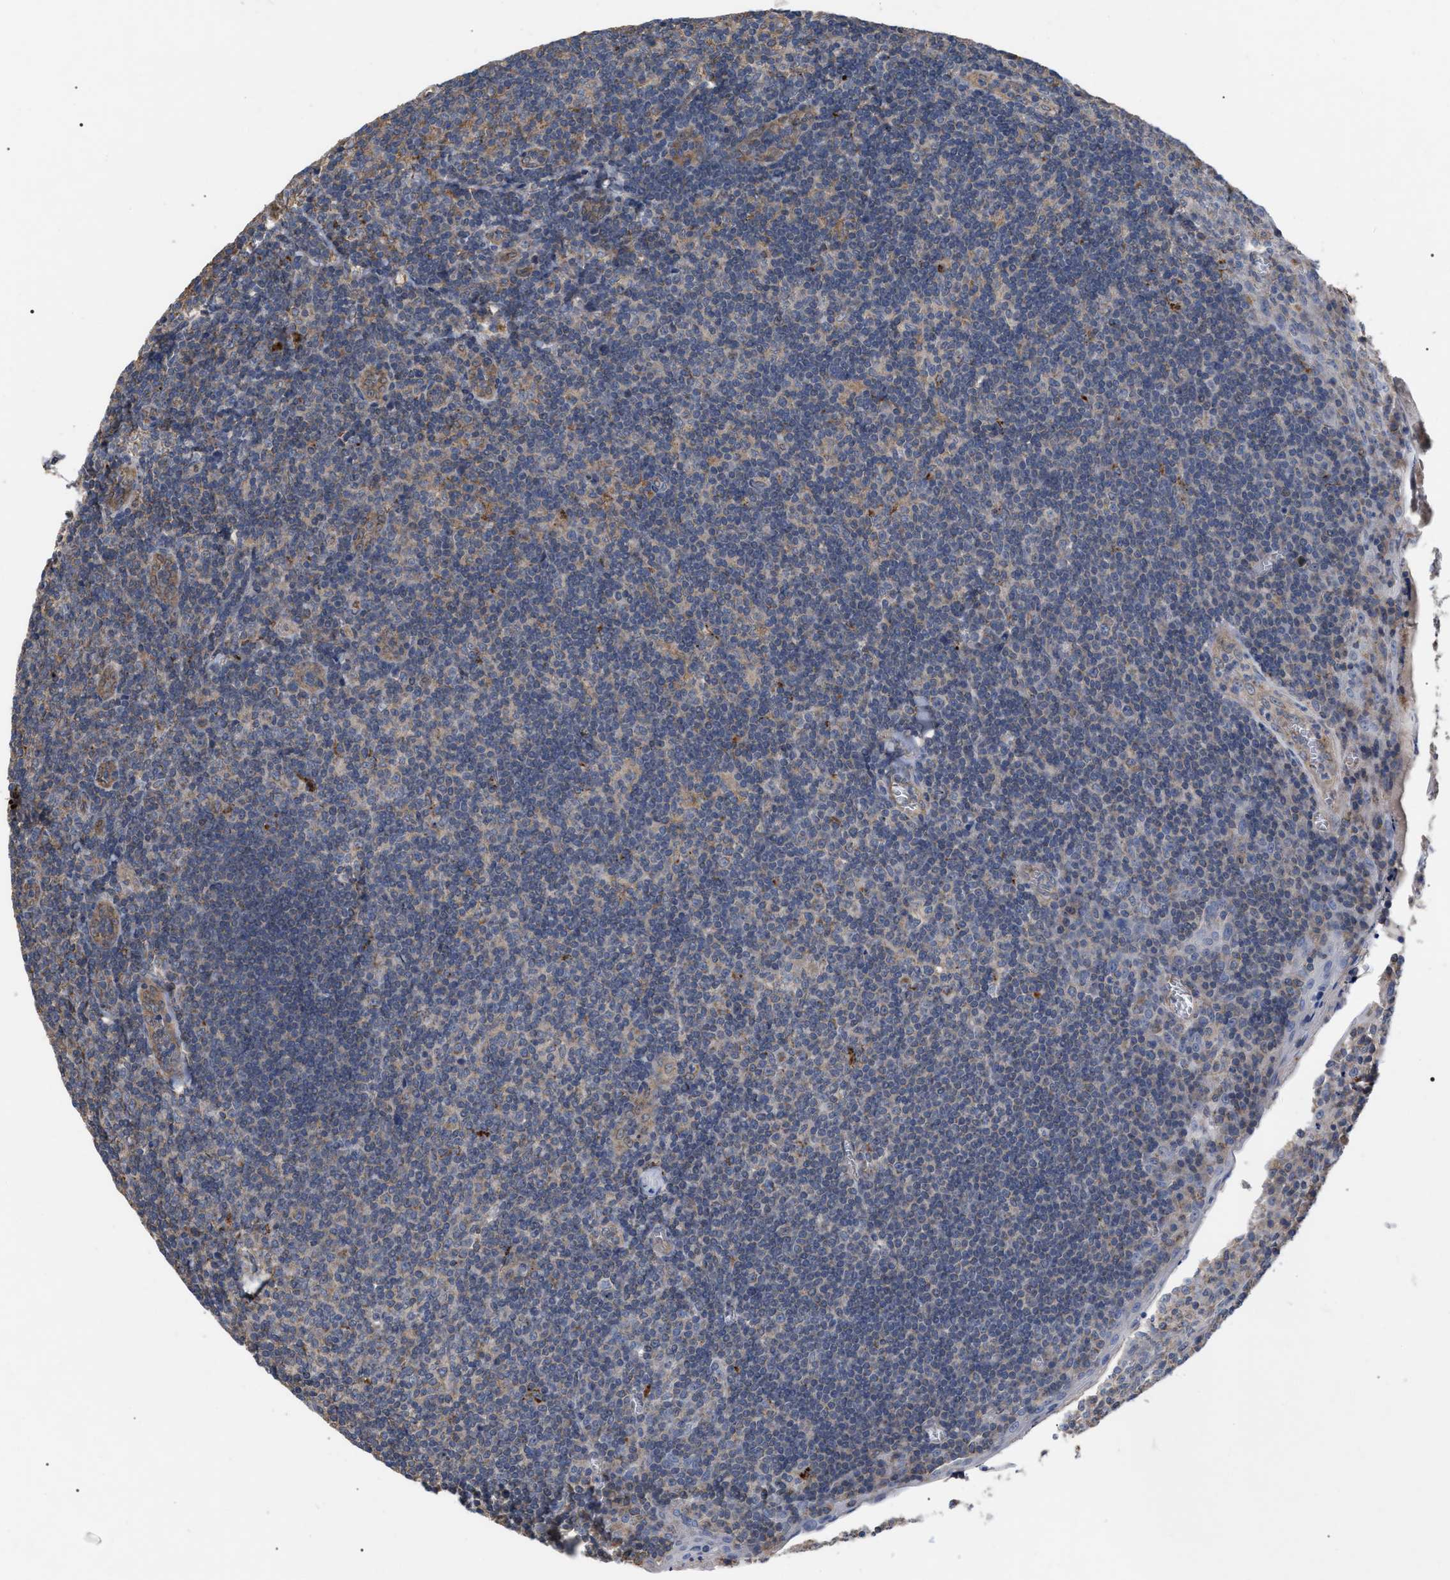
{"staining": {"intensity": "weak", "quantity": ">75%", "location": "cytoplasmic/membranous"}, "tissue": "tonsil", "cell_type": "Germinal center cells", "image_type": "normal", "snomed": [{"axis": "morphology", "description": "Normal tissue, NOS"}, {"axis": "topography", "description": "Tonsil"}], "caption": "Tonsil stained for a protein (brown) demonstrates weak cytoplasmic/membranous positive expression in about >75% of germinal center cells.", "gene": "FAM171A2", "patient": {"sex": "male", "age": 37}}